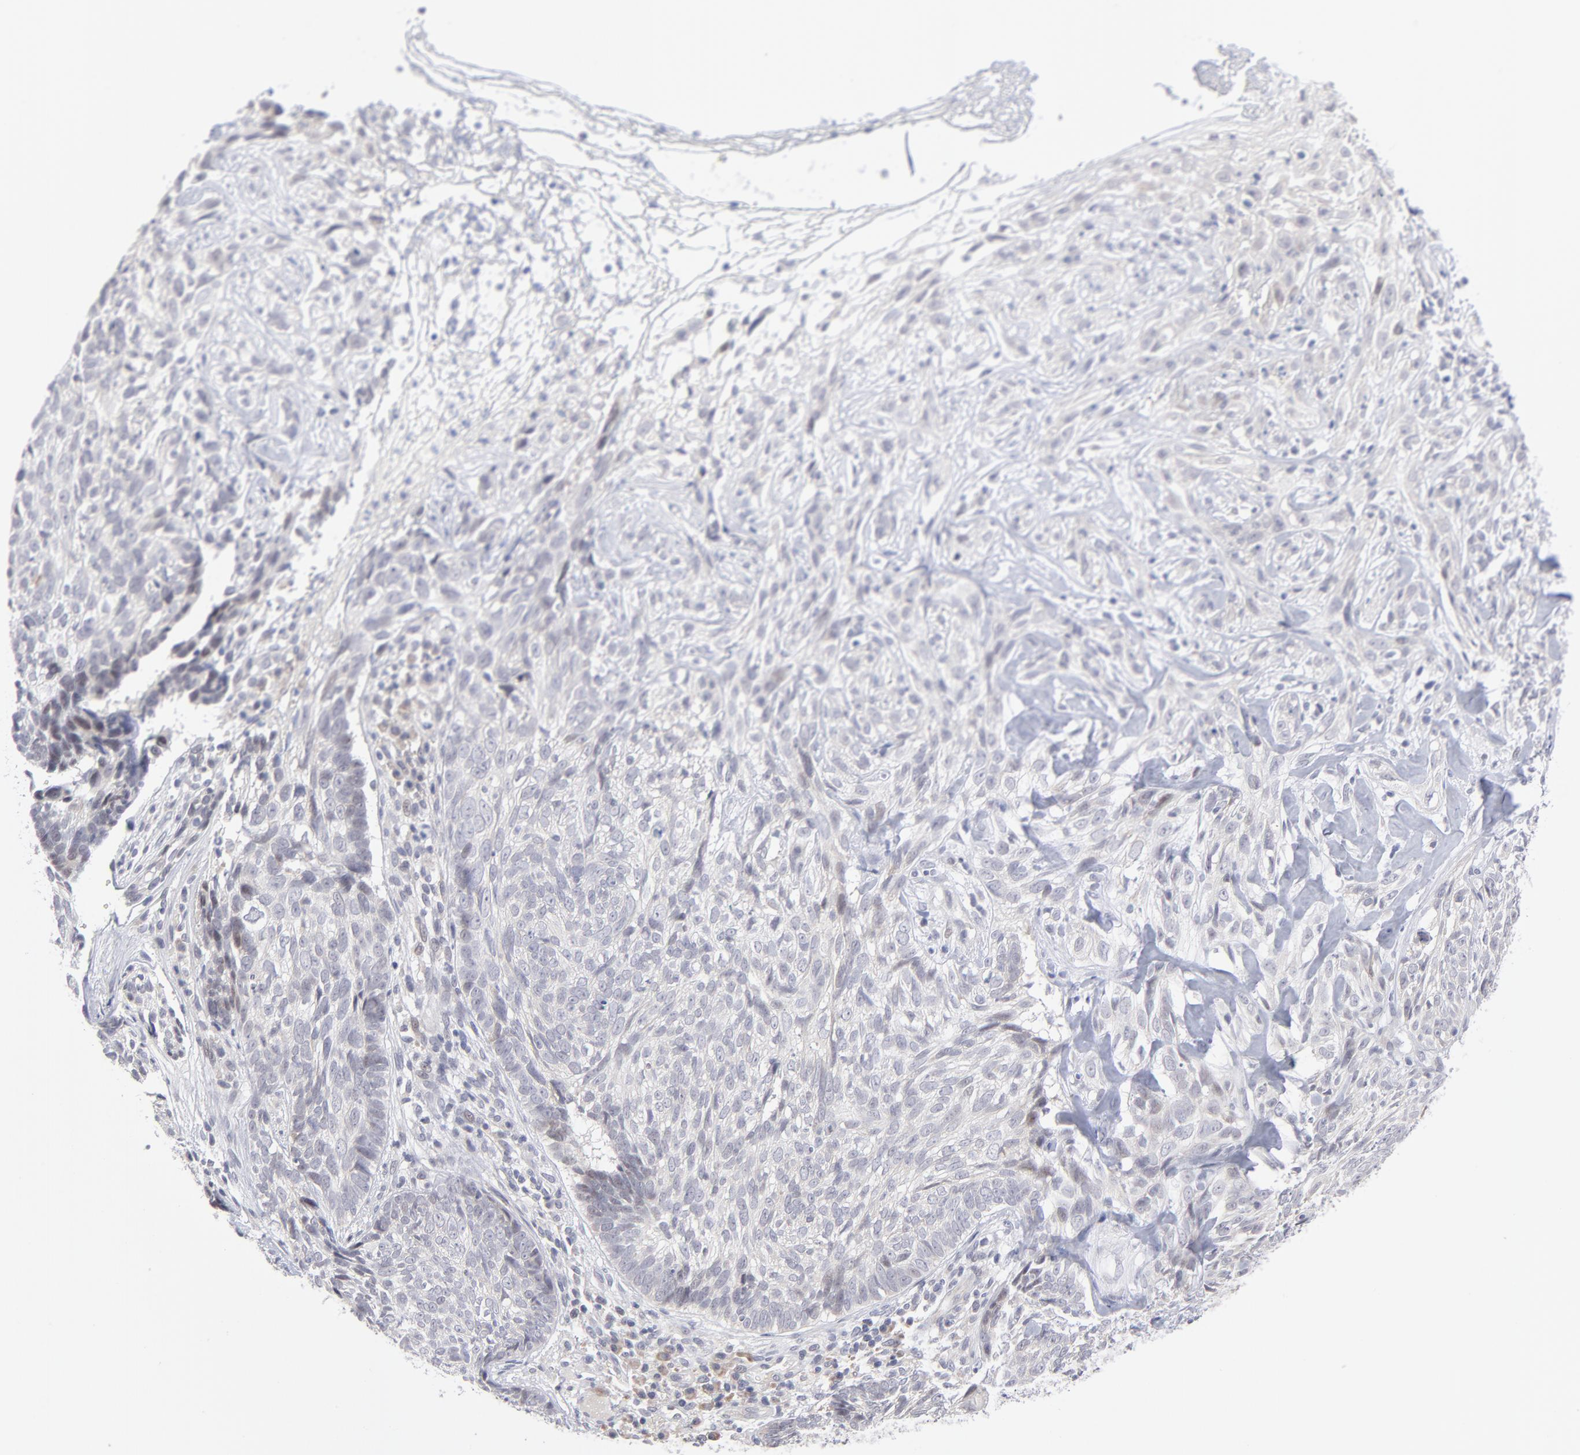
{"staining": {"intensity": "negative", "quantity": "none", "location": "none"}, "tissue": "skin cancer", "cell_type": "Tumor cells", "image_type": "cancer", "snomed": [{"axis": "morphology", "description": "Basal cell carcinoma"}, {"axis": "topography", "description": "Skin"}], "caption": "This is an IHC histopathology image of skin cancer. There is no staining in tumor cells.", "gene": "RPS24", "patient": {"sex": "male", "age": 72}}